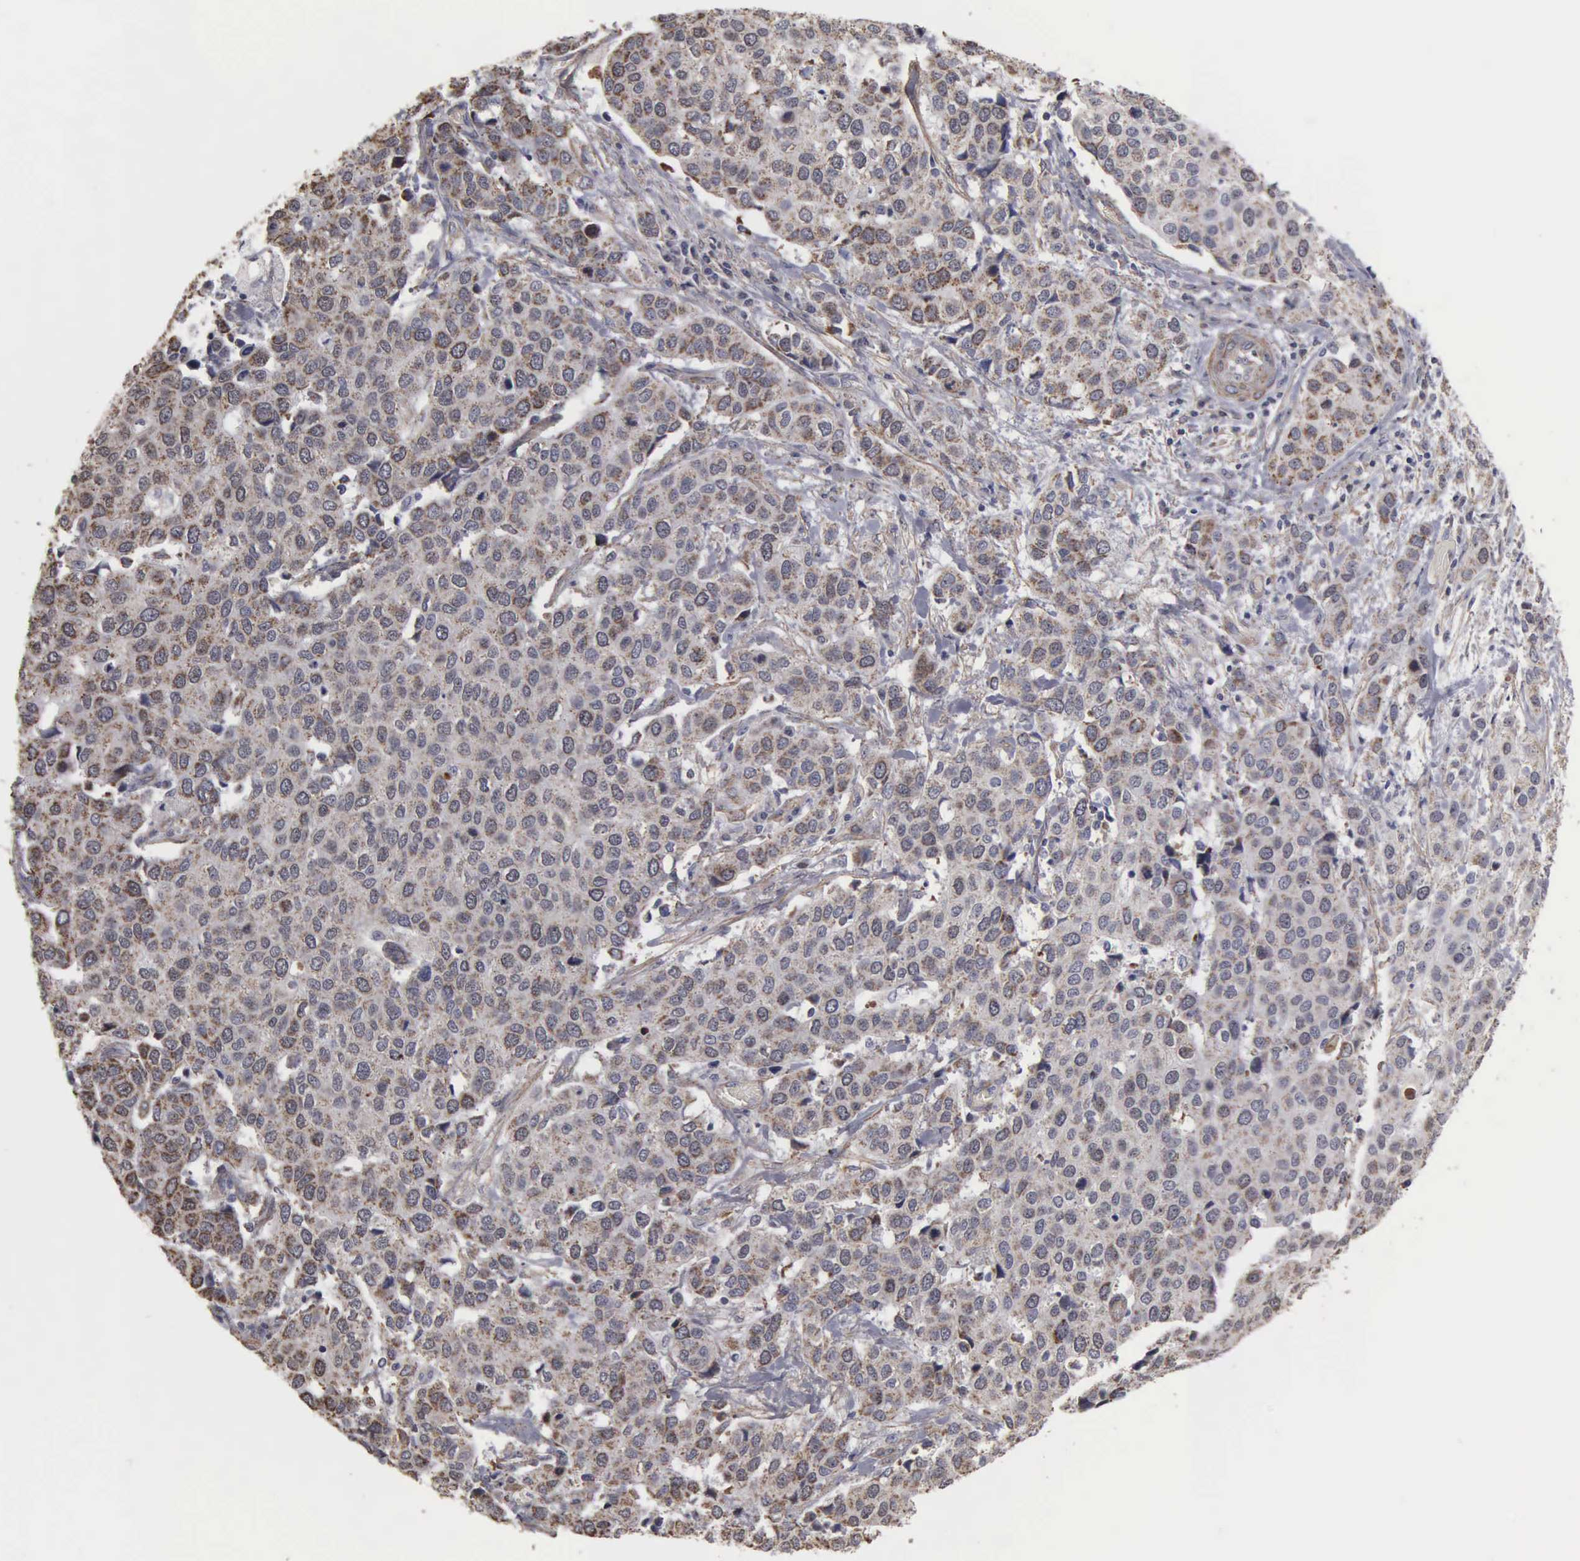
{"staining": {"intensity": "weak", "quantity": ">75%", "location": "cytoplasmic/membranous"}, "tissue": "cervical cancer", "cell_type": "Tumor cells", "image_type": "cancer", "snomed": [{"axis": "morphology", "description": "Squamous cell carcinoma, NOS"}, {"axis": "topography", "description": "Cervix"}], "caption": "Weak cytoplasmic/membranous protein positivity is seen in approximately >75% of tumor cells in squamous cell carcinoma (cervical).", "gene": "NGDN", "patient": {"sex": "female", "age": 54}}